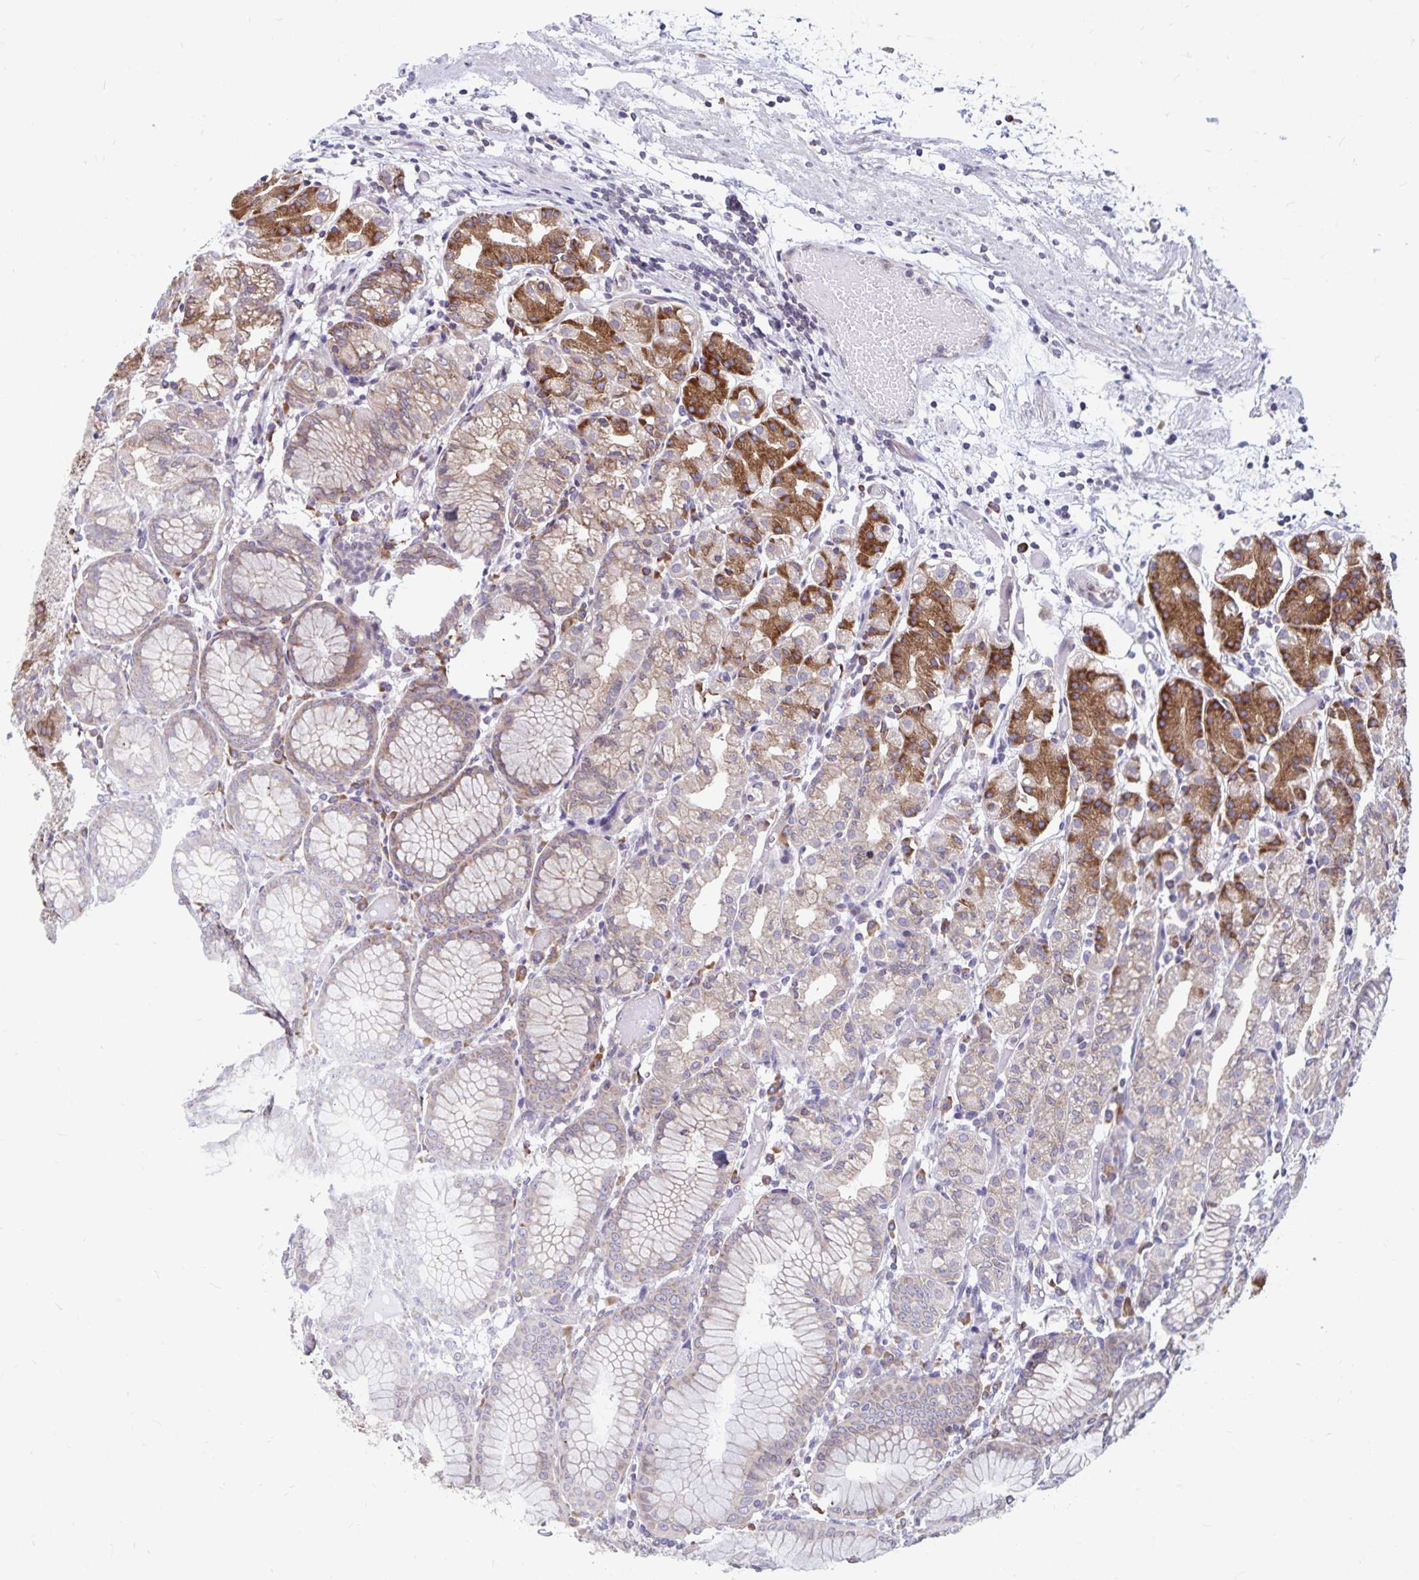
{"staining": {"intensity": "moderate", "quantity": "25%-75%", "location": "cytoplasmic/membranous"}, "tissue": "stomach", "cell_type": "Glandular cells", "image_type": "normal", "snomed": [{"axis": "morphology", "description": "Normal tissue, NOS"}, {"axis": "topography", "description": "Stomach"}], "caption": "Immunohistochemistry (IHC) micrograph of normal stomach: stomach stained using IHC demonstrates medium levels of moderate protein expression localized specifically in the cytoplasmic/membranous of glandular cells, appearing as a cytoplasmic/membranous brown color.", "gene": "SEC62", "patient": {"sex": "female", "age": 57}}